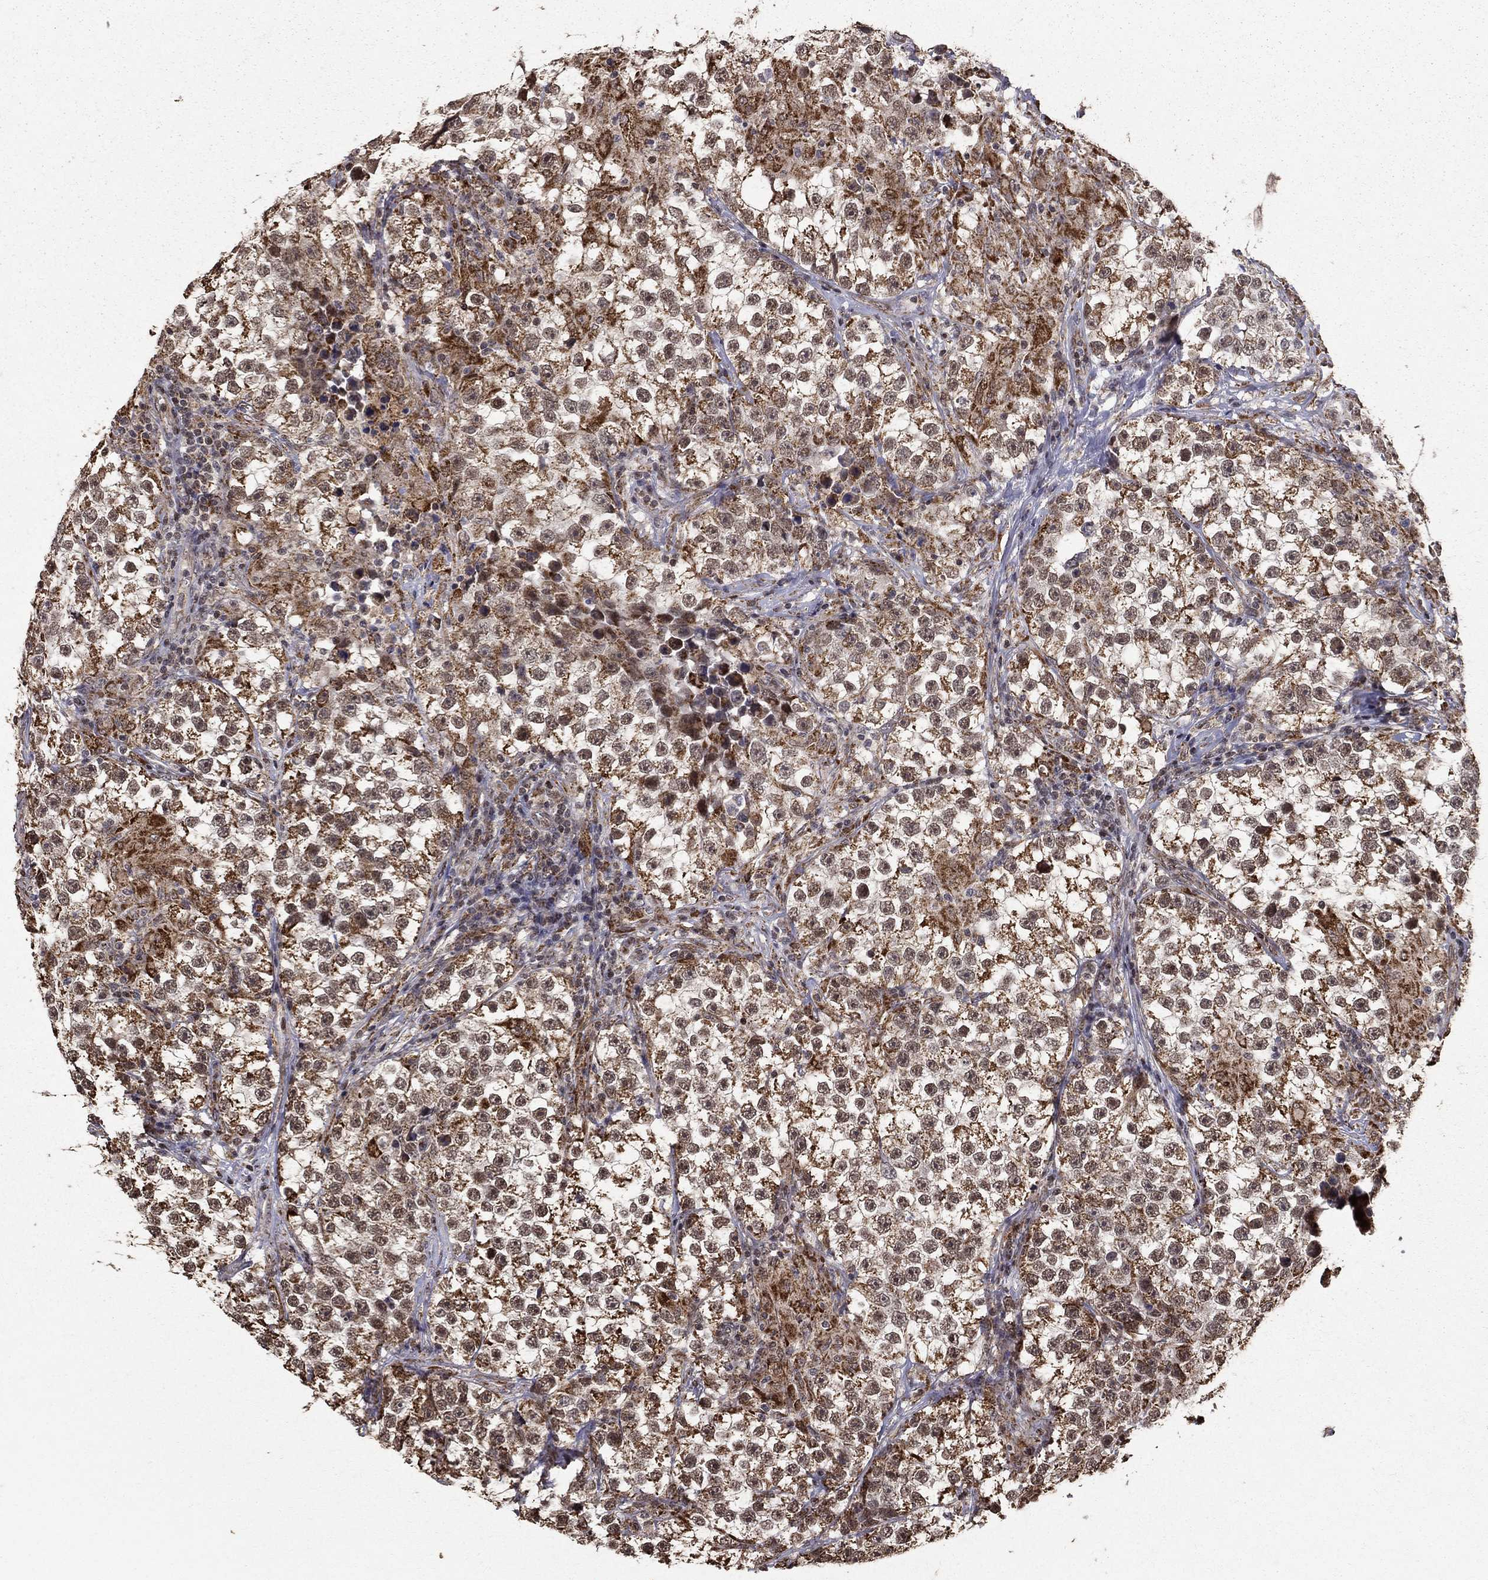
{"staining": {"intensity": "moderate", "quantity": ">75%", "location": "cytoplasmic/membranous"}, "tissue": "testis cancer", "cell_type": "Tumor cells", "image_type": "cancer", "snomed": [{"axis": "morphology", "description": "Seminoma, NOS"}, {"axis": "topography", "description": "Testis"}], "caption": "A brown stain shows moderate cytoplasmic/membranous positivity of a protein in testis cancer (seminoma) tumor cells.", "gene": "ACOT13", "patient": {"sex": "male", "age": 46}}